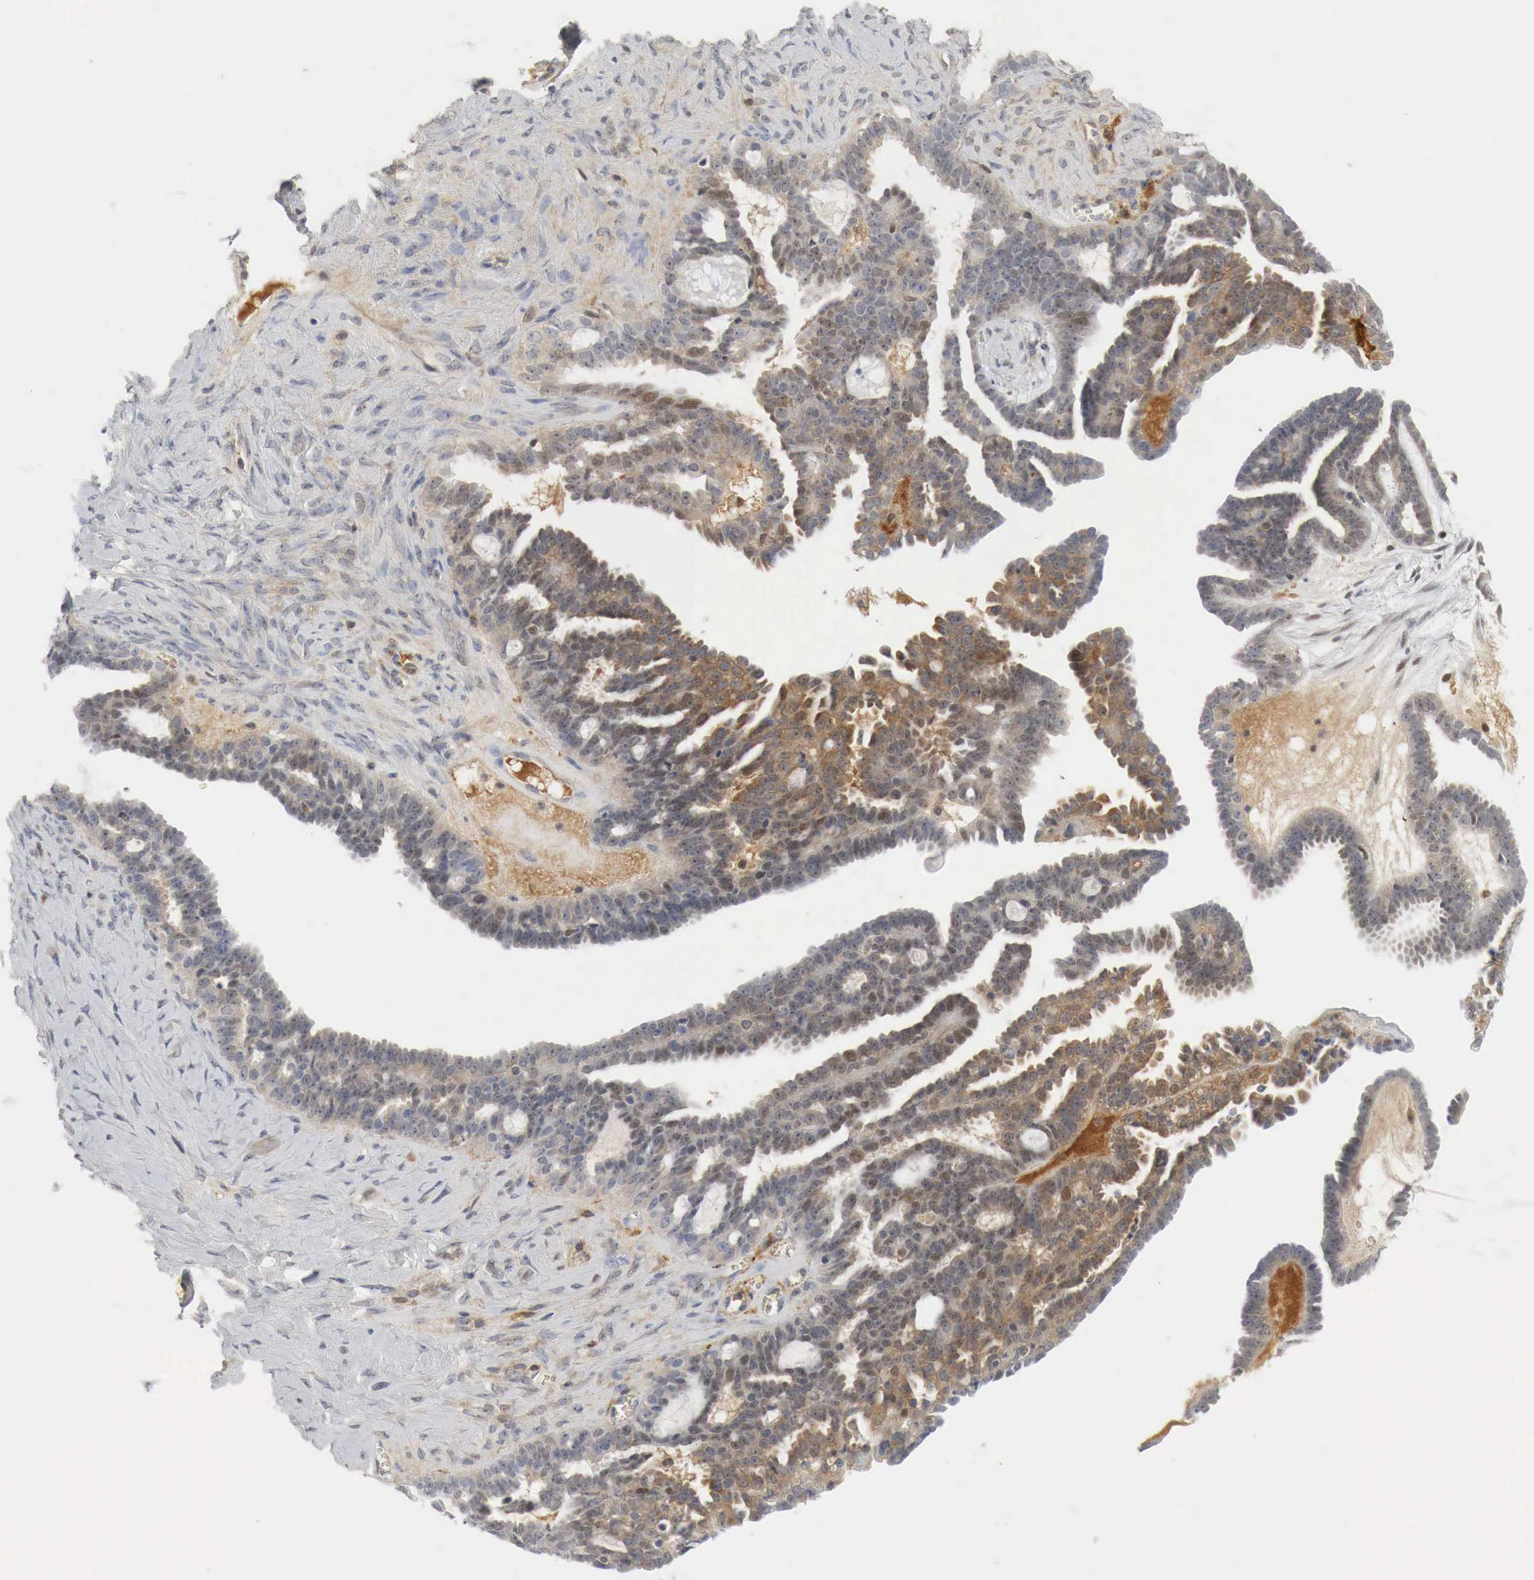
{"staining": {"intensity": "moderate", "quantity": "25%-75%", "location": "cytoplasmic/membranous,nuclear"}, "tissue": "ovarian cancer", "cell_type": "Tumor cells", "image_type": "cancer", "snomed": [{"axis": "morphology", "description": "Cystadenocarcinoma, serous, NOS"}, {"axis": "topography", "description": "Ovary"}], "caption": "Immunohistochemistry (IHC) of serous cystadenocarcinoma (ovarian) exhibits medium levels of moderate cytoplasmic/membranous and nuclear expression in approximately 25%-75% of tumor cells.", "gene": "MYC", "patient": {"sex": "female", "age": 71}}